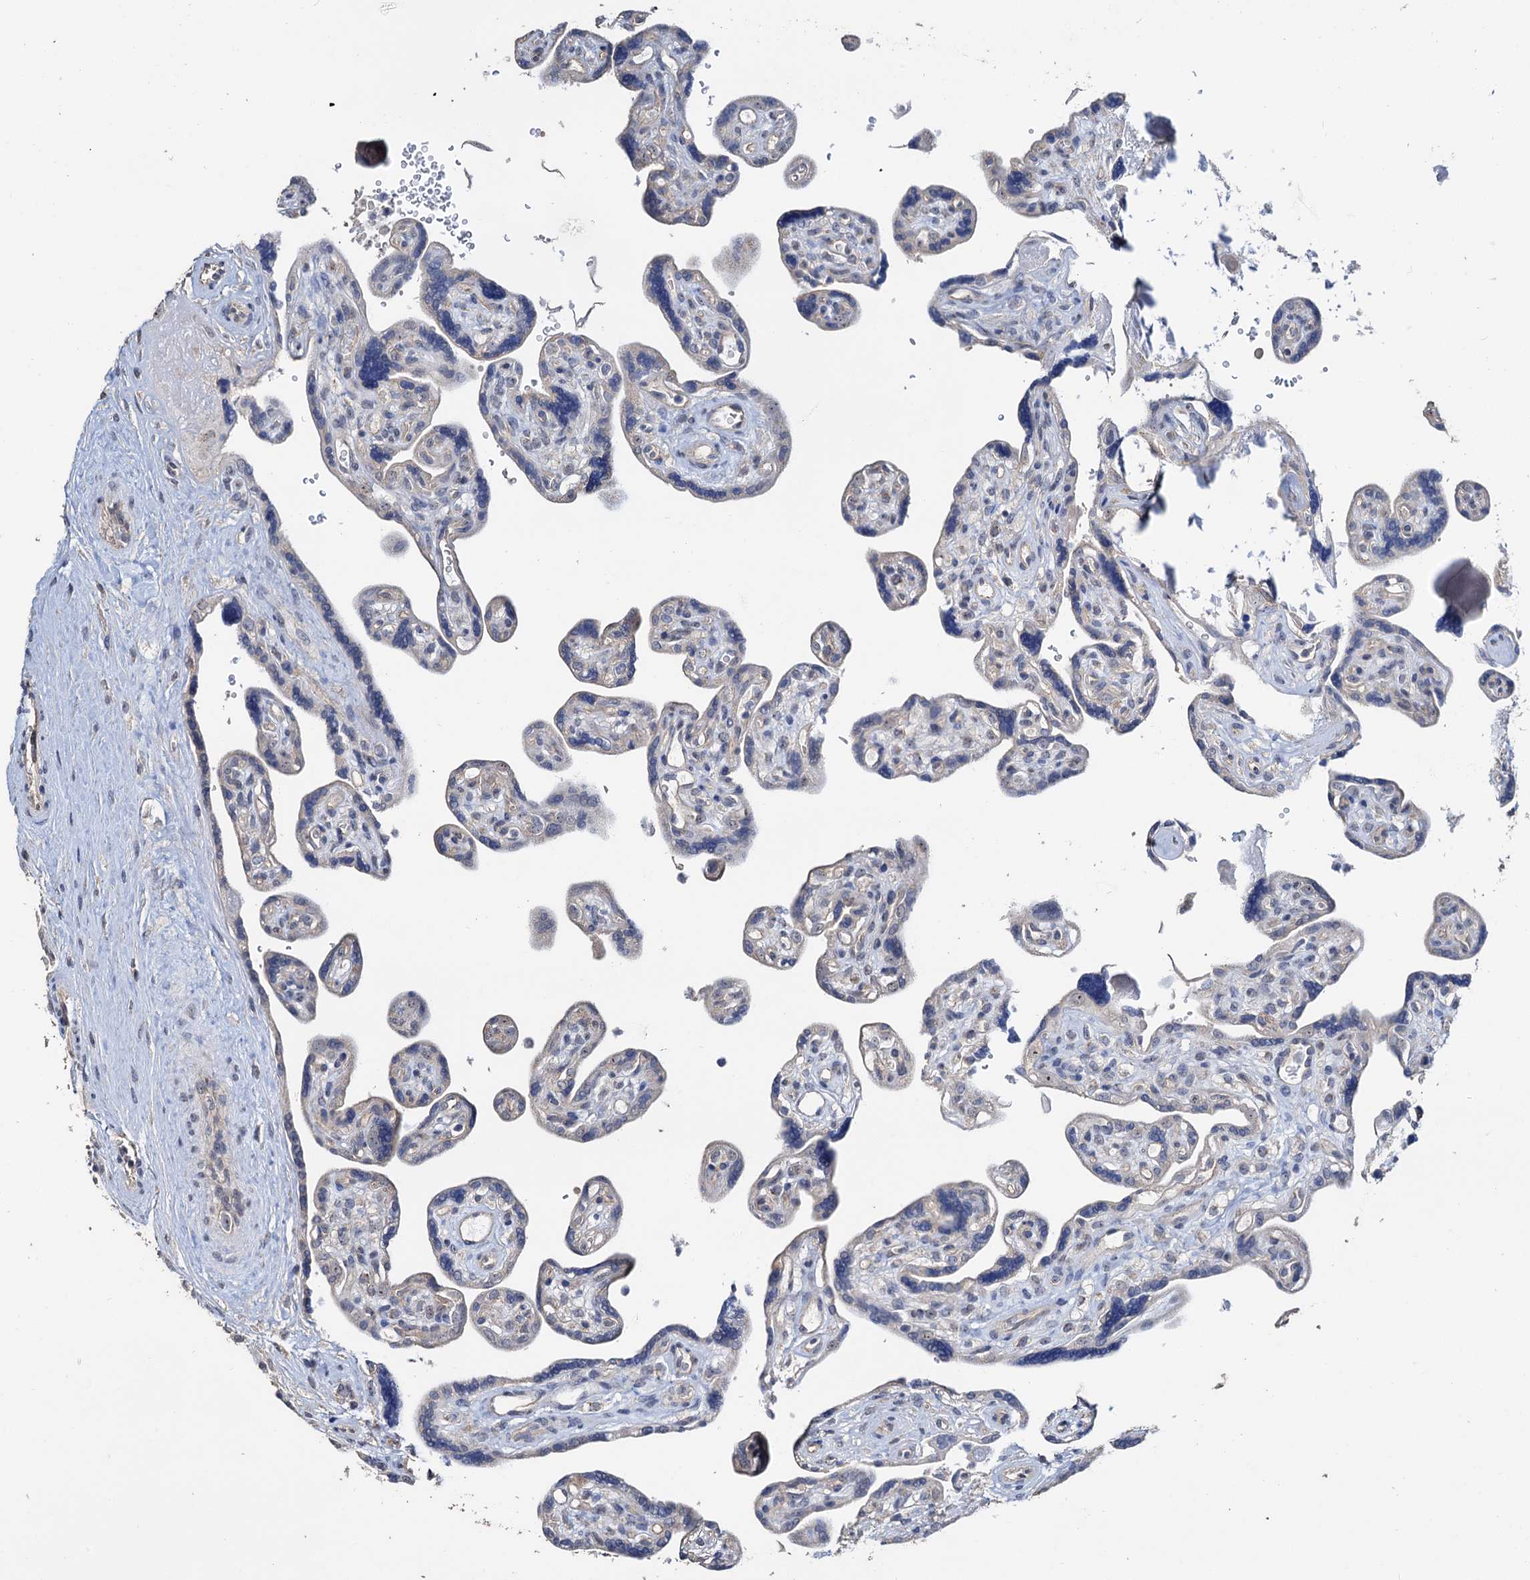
{"staining": {"intensity": "negative", "quantity": "none", "location": "none"}, "tissue": "placenta", "cell_type": "Trophoblastic cells", "image_type": "normal", "snomed": [{"axis": "morphology", "description": "Normal tissue, NOS"}, {"axis": "topography", "description": "Placenta"}], "caption": "Immunohistochemistry (IHC) histopathology image of normal human placenta stained for a protein (brown), which demonstrates no positivity in trophoblastic cells.", "gene": "C2CD3", "patient": {"sex": "female", "age": 39}}